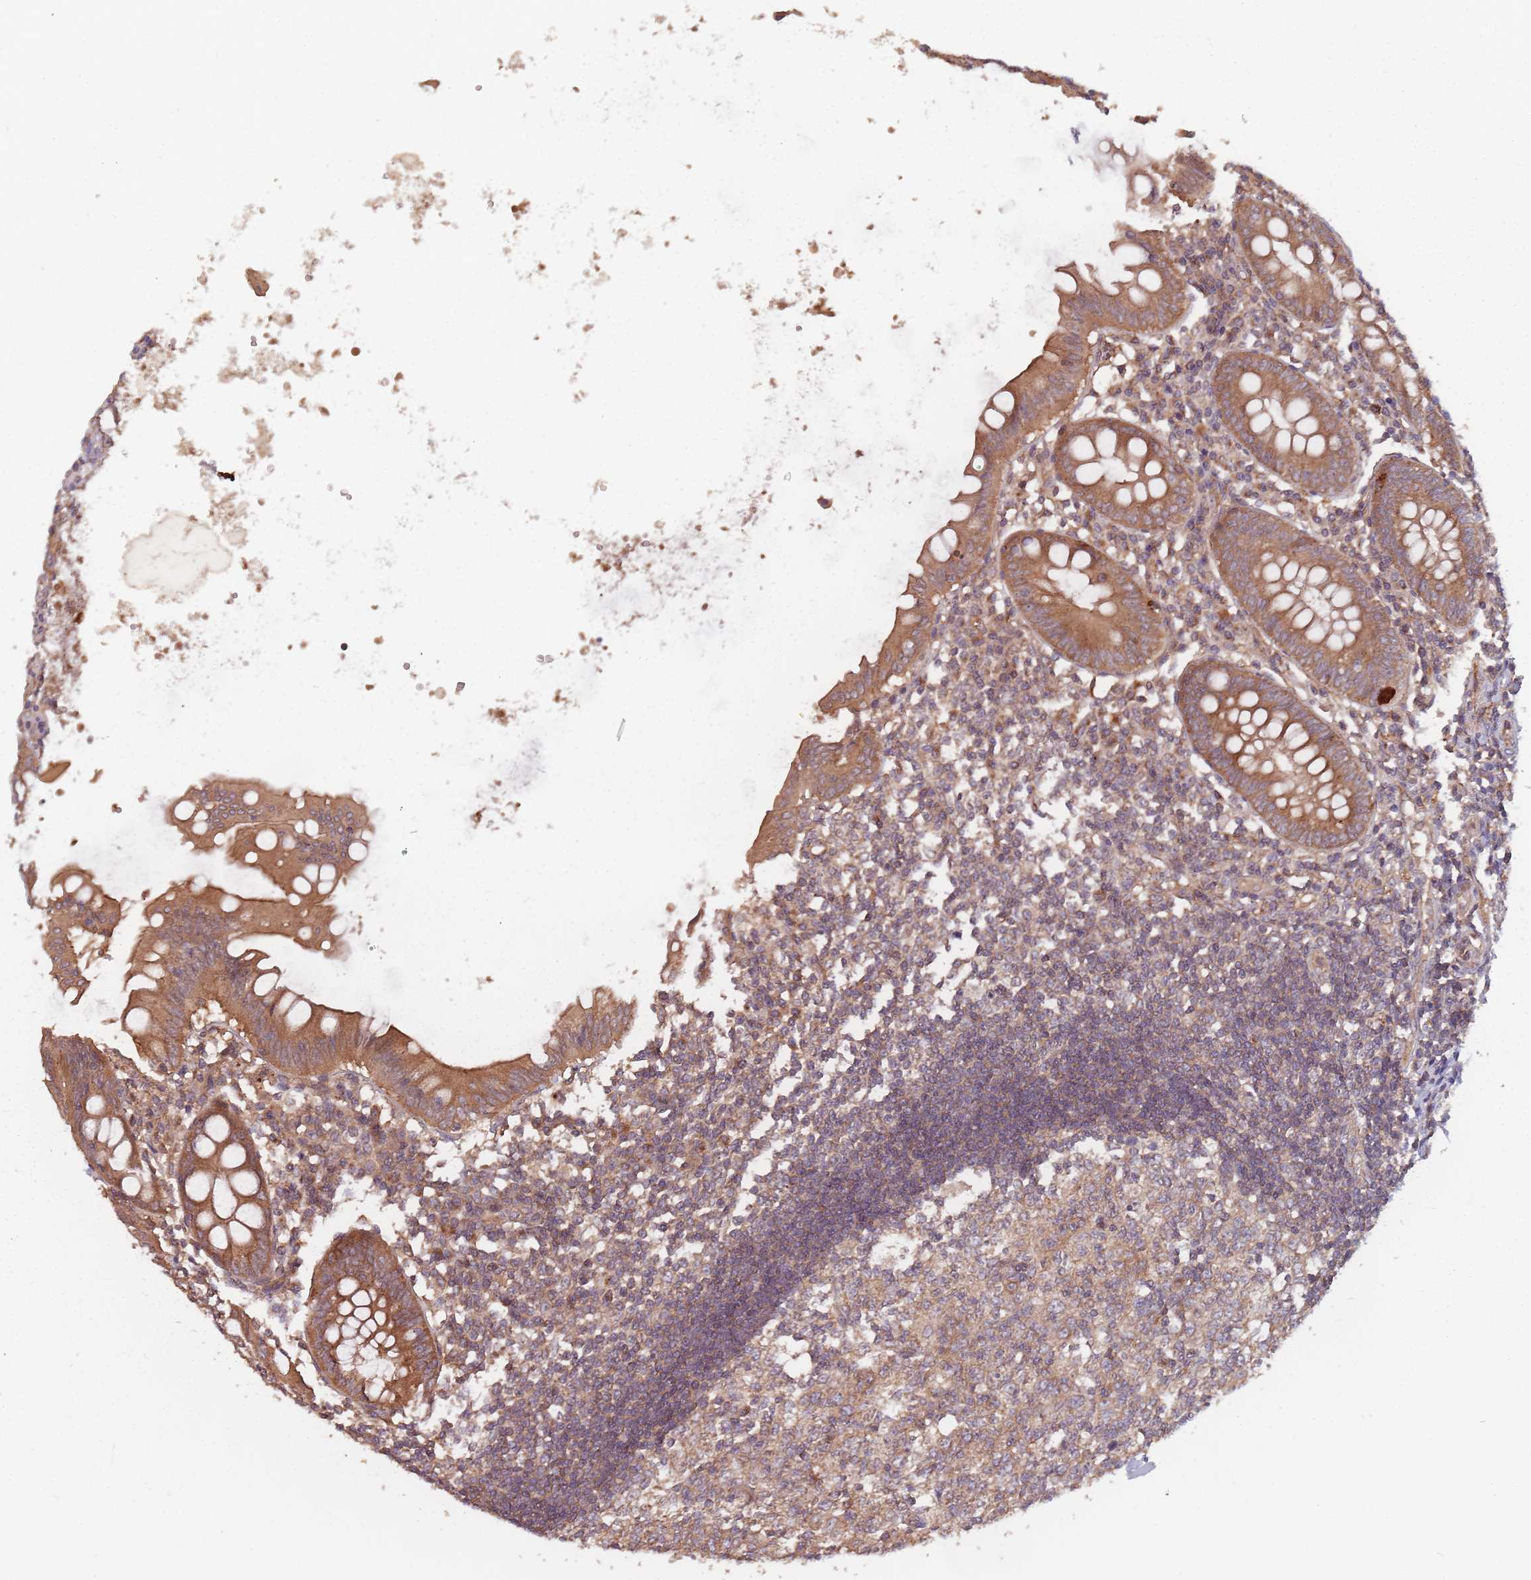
{"staining": {"intensity": "moderate", "quantity": ">75%", "location": "cytoplasmic/membranous"}, "tissue": "appendix", "cell_type": "Glandular cells", "image_type": "normal", "snomed": [{"axis": "morphology", "description": "Normal tissue, NOS"}, {"axis": "topography", "description": "Appendix"}], "caption": "A high-resolution image shows immunohistochemistry (IHC) staining of benign appendix, which exhibits moderate cytoplasmic/membranous positivity in approximately >75% of glandular cells. The protein is shown in brown color, while the nuclei are stained blue.", "gene": "C3orf14", "patient": {"sex": "female", "age": 54}}